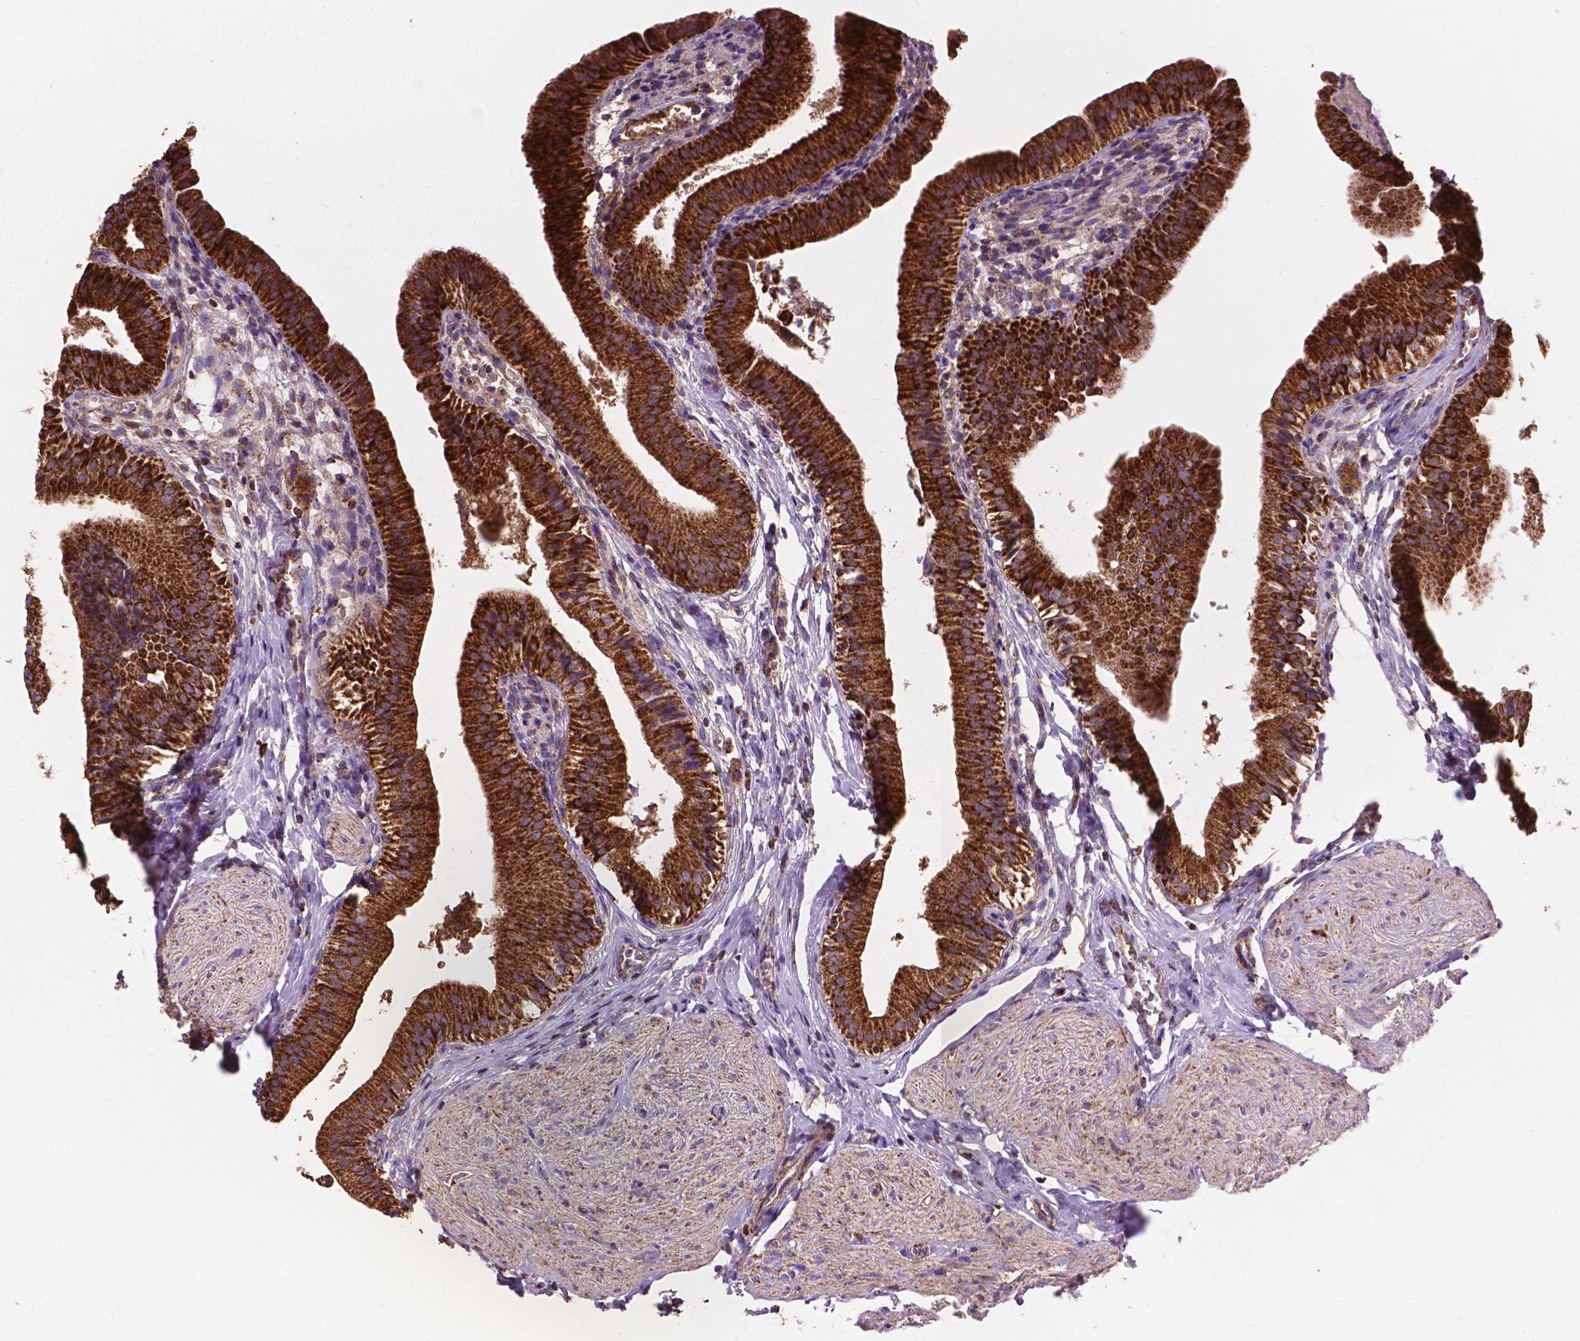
{"staining": {"intensity": "strong", "quantity": ">75%", "location": "cytoplasmic/membranous"}, "tissue": "gallbladder", "cell_type": "Glandular cells", "image_type": "normal", "snomed": [{"axis": "morphology", "description": "Normal tissue, NOS"}, {"axis": "topography", "description": "Gallbladder"}, {"axis": "topography", "description": "Peripheral nerve tissue"}], "caption": "Protein expression analysis of benign gallbladder reveals strong cytoplasmic/membranous positivity in about >75% of glandular cells.", "gene": "HSPD1", "patient": {"sex": "male", "age": 17}}